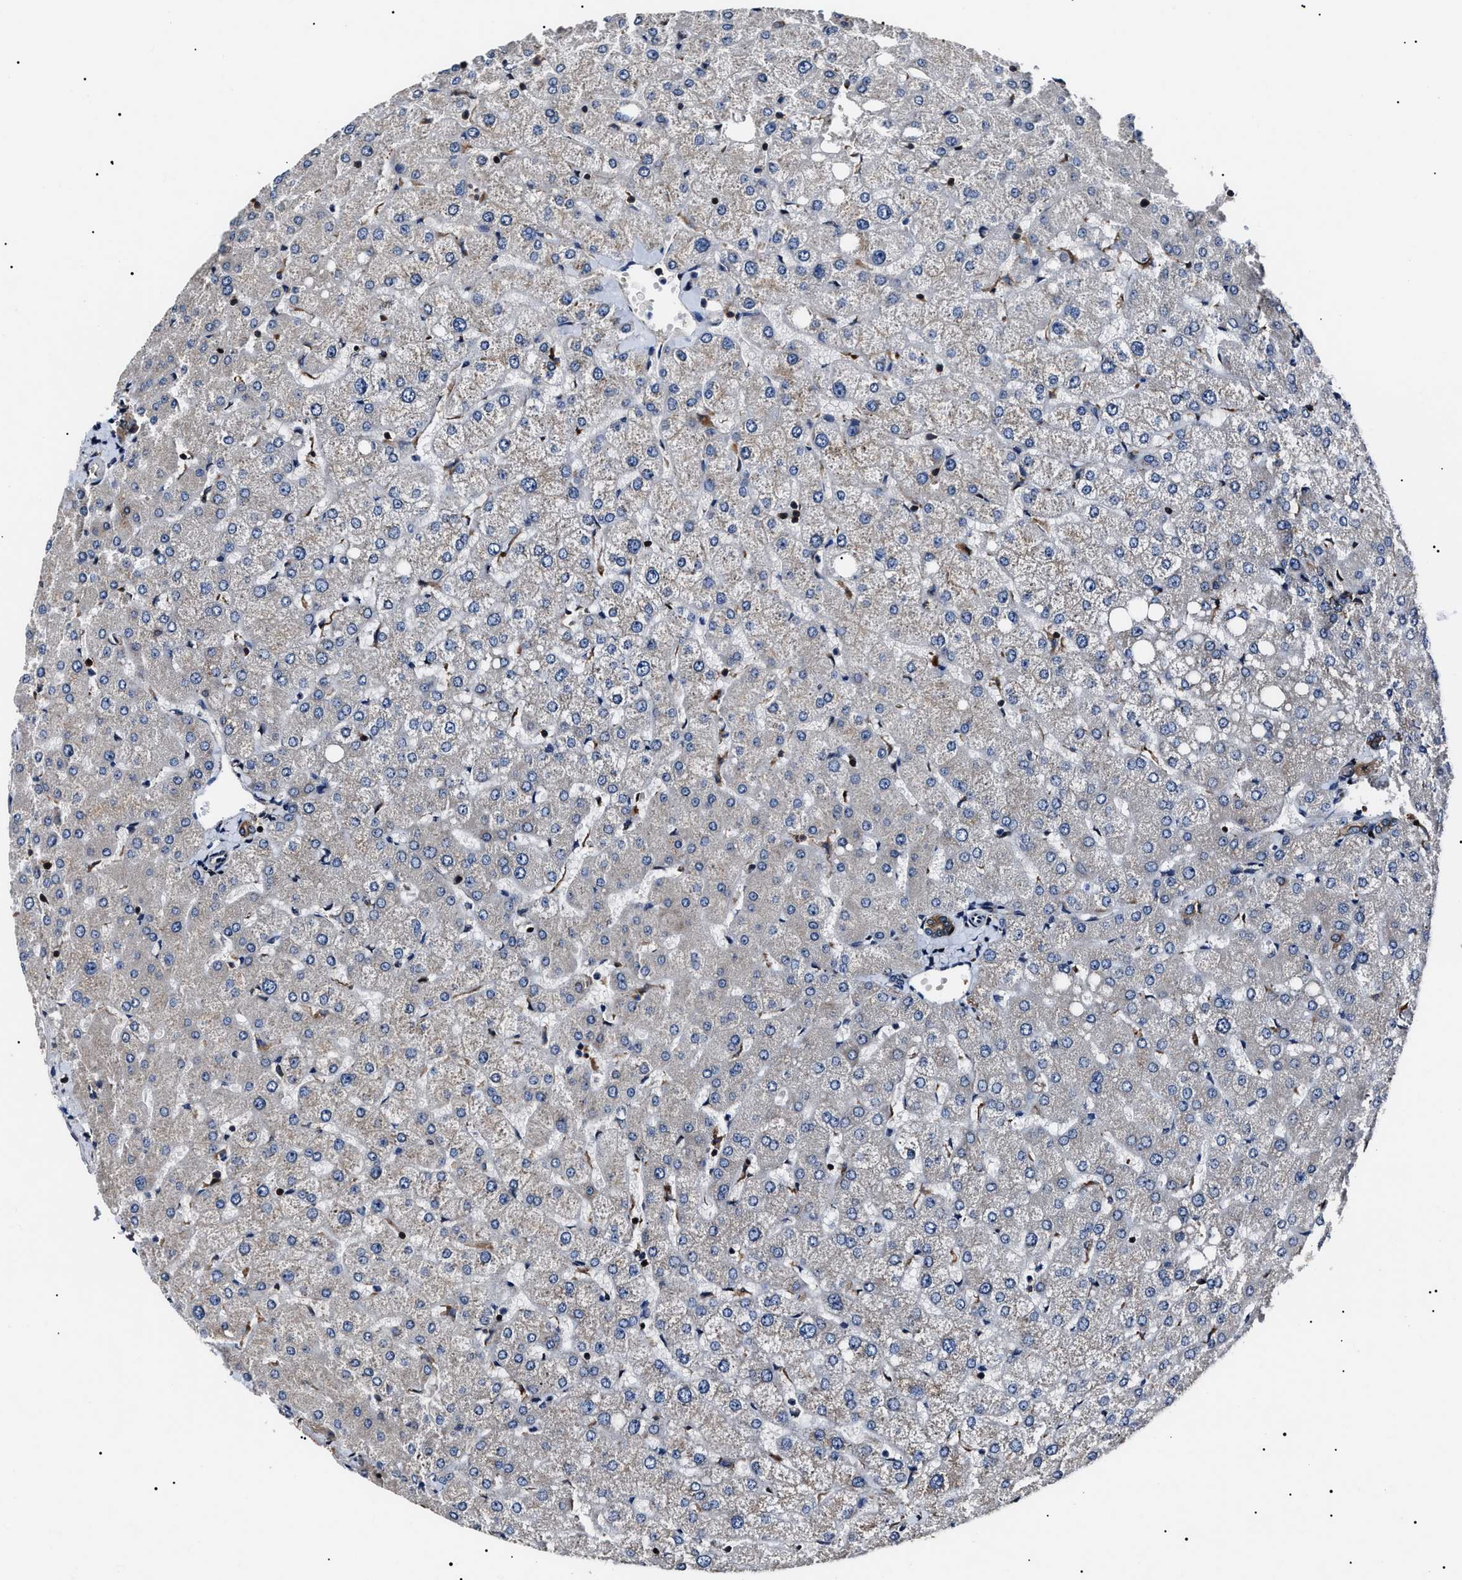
{"staining": {"intensity": "moderate", "quantity": ">75%", "location": "cytoplasmic/membranous"}, "tissue": "liver", "cell_type": "Cholangiocytes", "image_type": "normal", "snomed": [{"axis": "morphology", "description": "Normal tissue, NOS"}, {"axis": "topography", "description": "Liver"}], "caption": "Immunohistochemical staining of benign human liver exhibits >75% levels of moderate cytoplasmic/membranous protein positivity in approximately >75% of cholangiocytes.", "gene": "CCT8", "patient": {"sex": "female", "age": 54}}